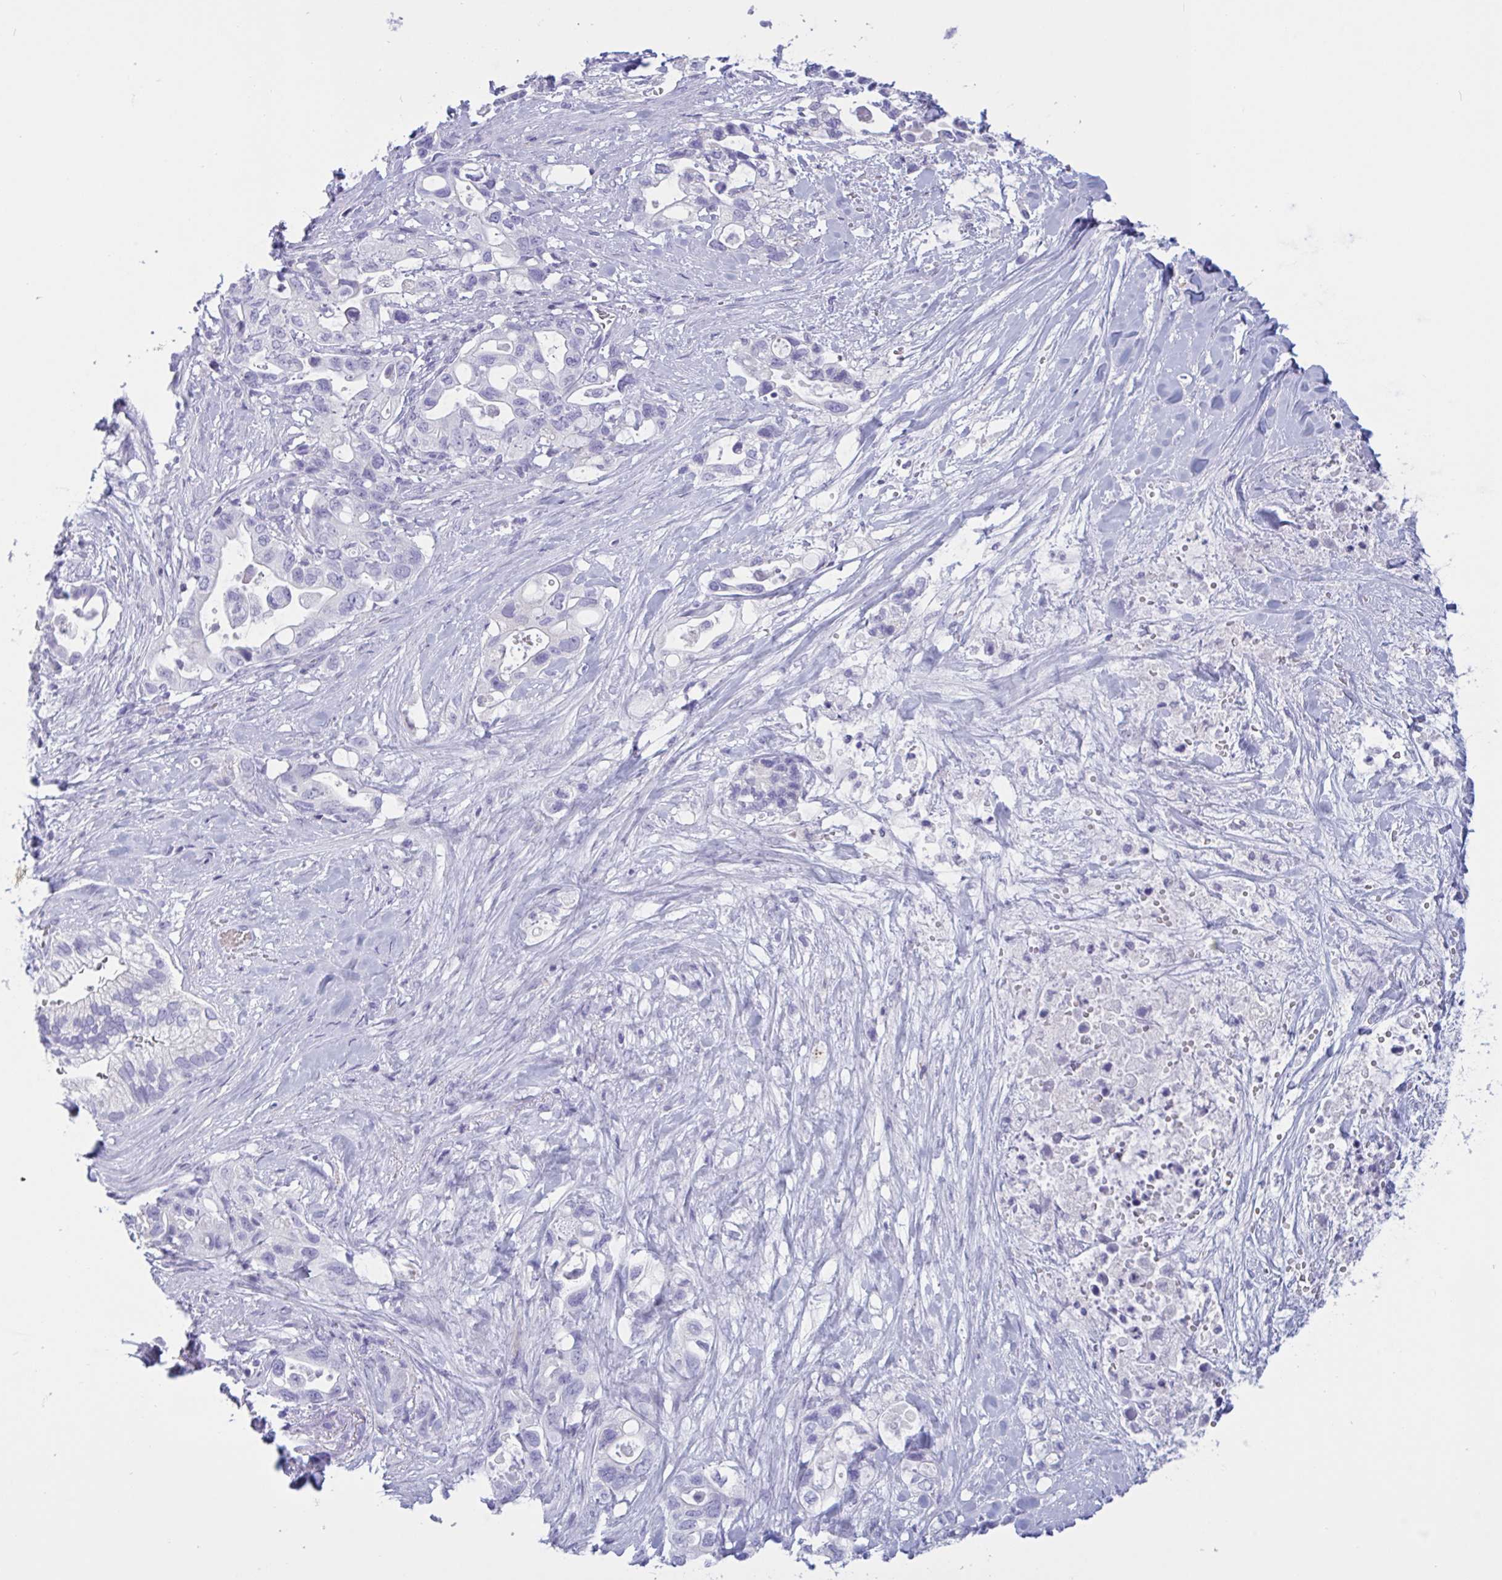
{"staining": {"intensity": "negative", "quantity": "none", "location": "none"}, "tissue": "pancreatic cancer", "cell_type": "Tumor cells", "image_type": "cancer", "snomed": [{"axis": "morphology", "description": "Adenocarcinoma, NOS"}, {"axis": "topography", "description": "Pancreas"}], "caption": "Tumor cells are negative for brown protein staining in pancreatic cancer (adenocarcinoma).", "gene": "OXLD1", "patient": {"sex": "female", "age": 72}}